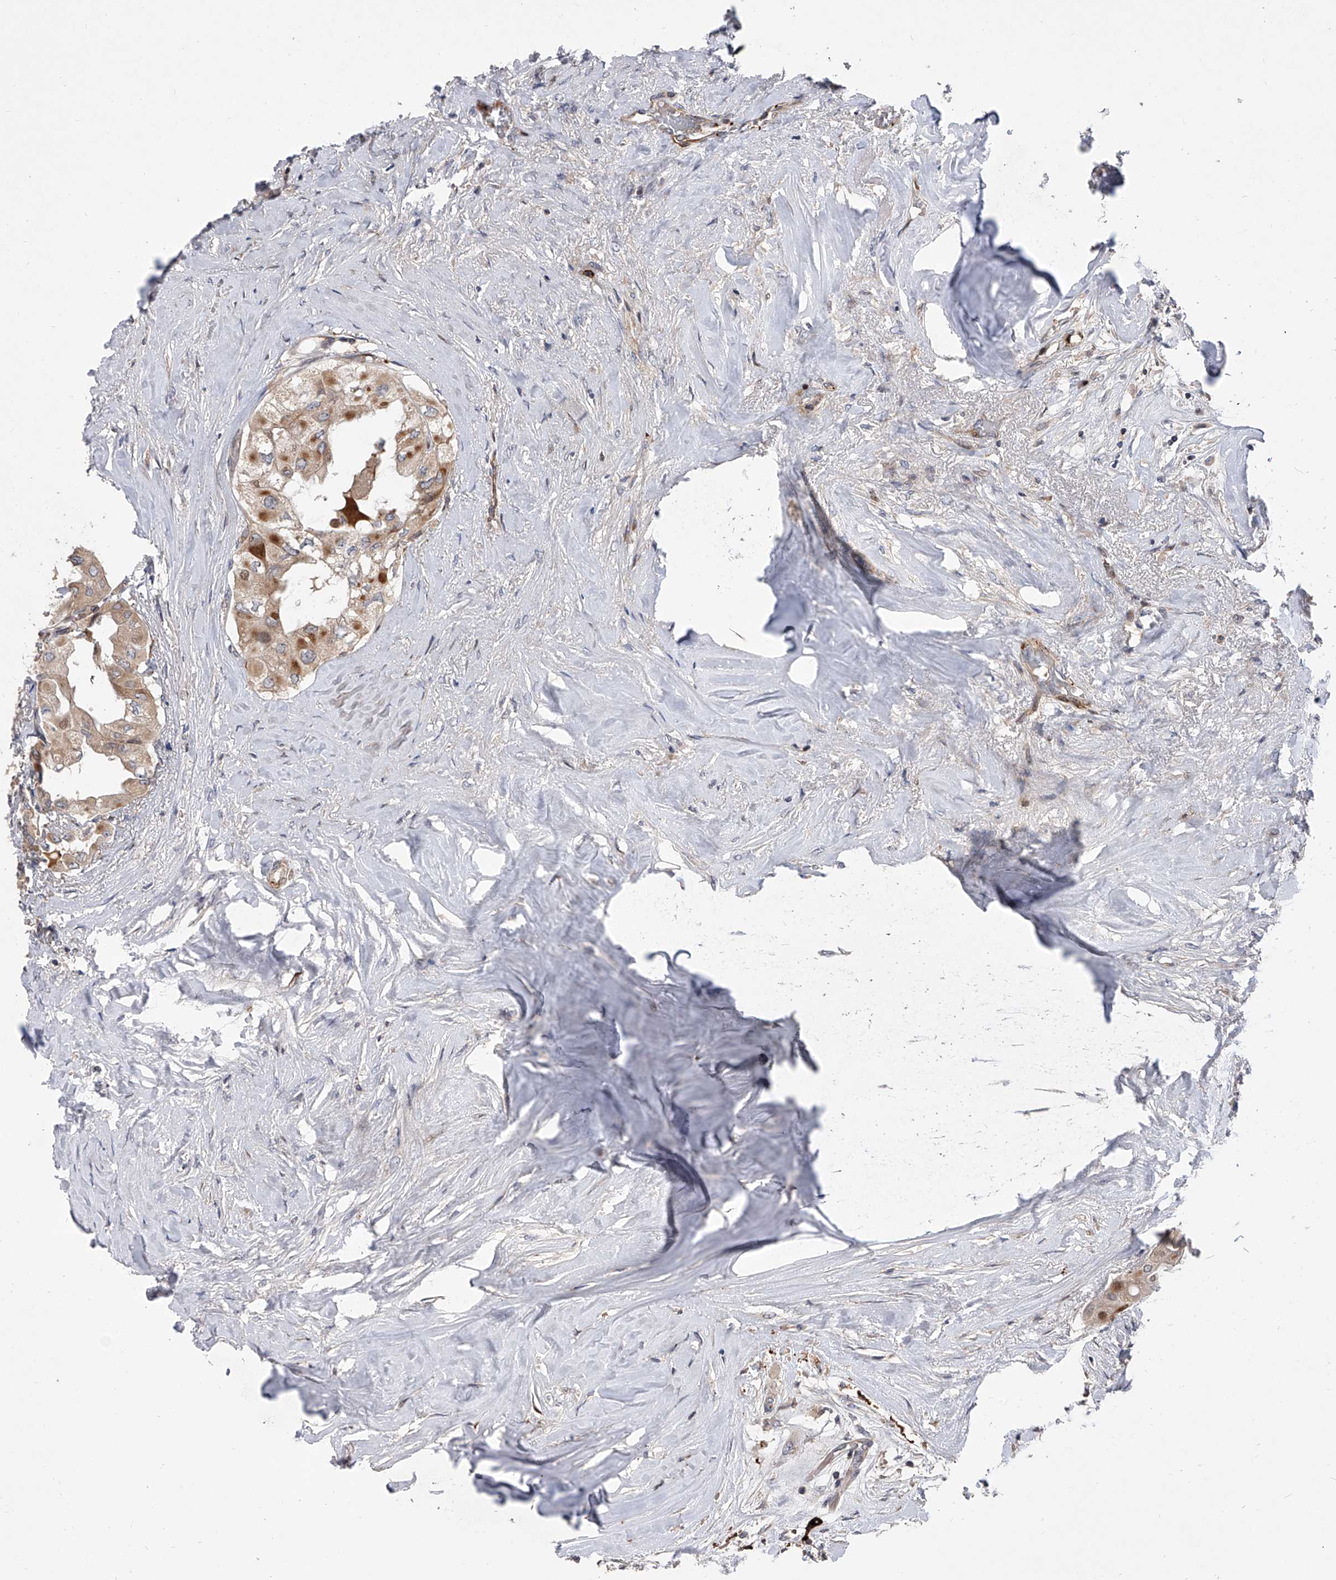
{"staining": {"intensity": "weak", "quantity": ">75%", "location": "cytoplasmic/membranous"}, "tissue": "thyroid cancer", "cell_type": "Tumor cells", "image_type": "cancer", "snomed": [{"axis": "morphology", "description": "Papillary adenocarcinoma, NOS"}, {"axis": "topography", "description": "Thyroid gland"}], "caption": "Immunohistochemistry micrograph of neoplastic tissue: human thyroid cancer (papillary adenocarcinoma) stained using immunohistochemistry (IHC) displays low levels of weak protein expression localized specifically in the cytoplasmic/membranous of tumor cells, appearing as a cytoplasmic/membranous brown color.", "gene": "PDSS2", "patient": {"sex": "female", "age": 59}}